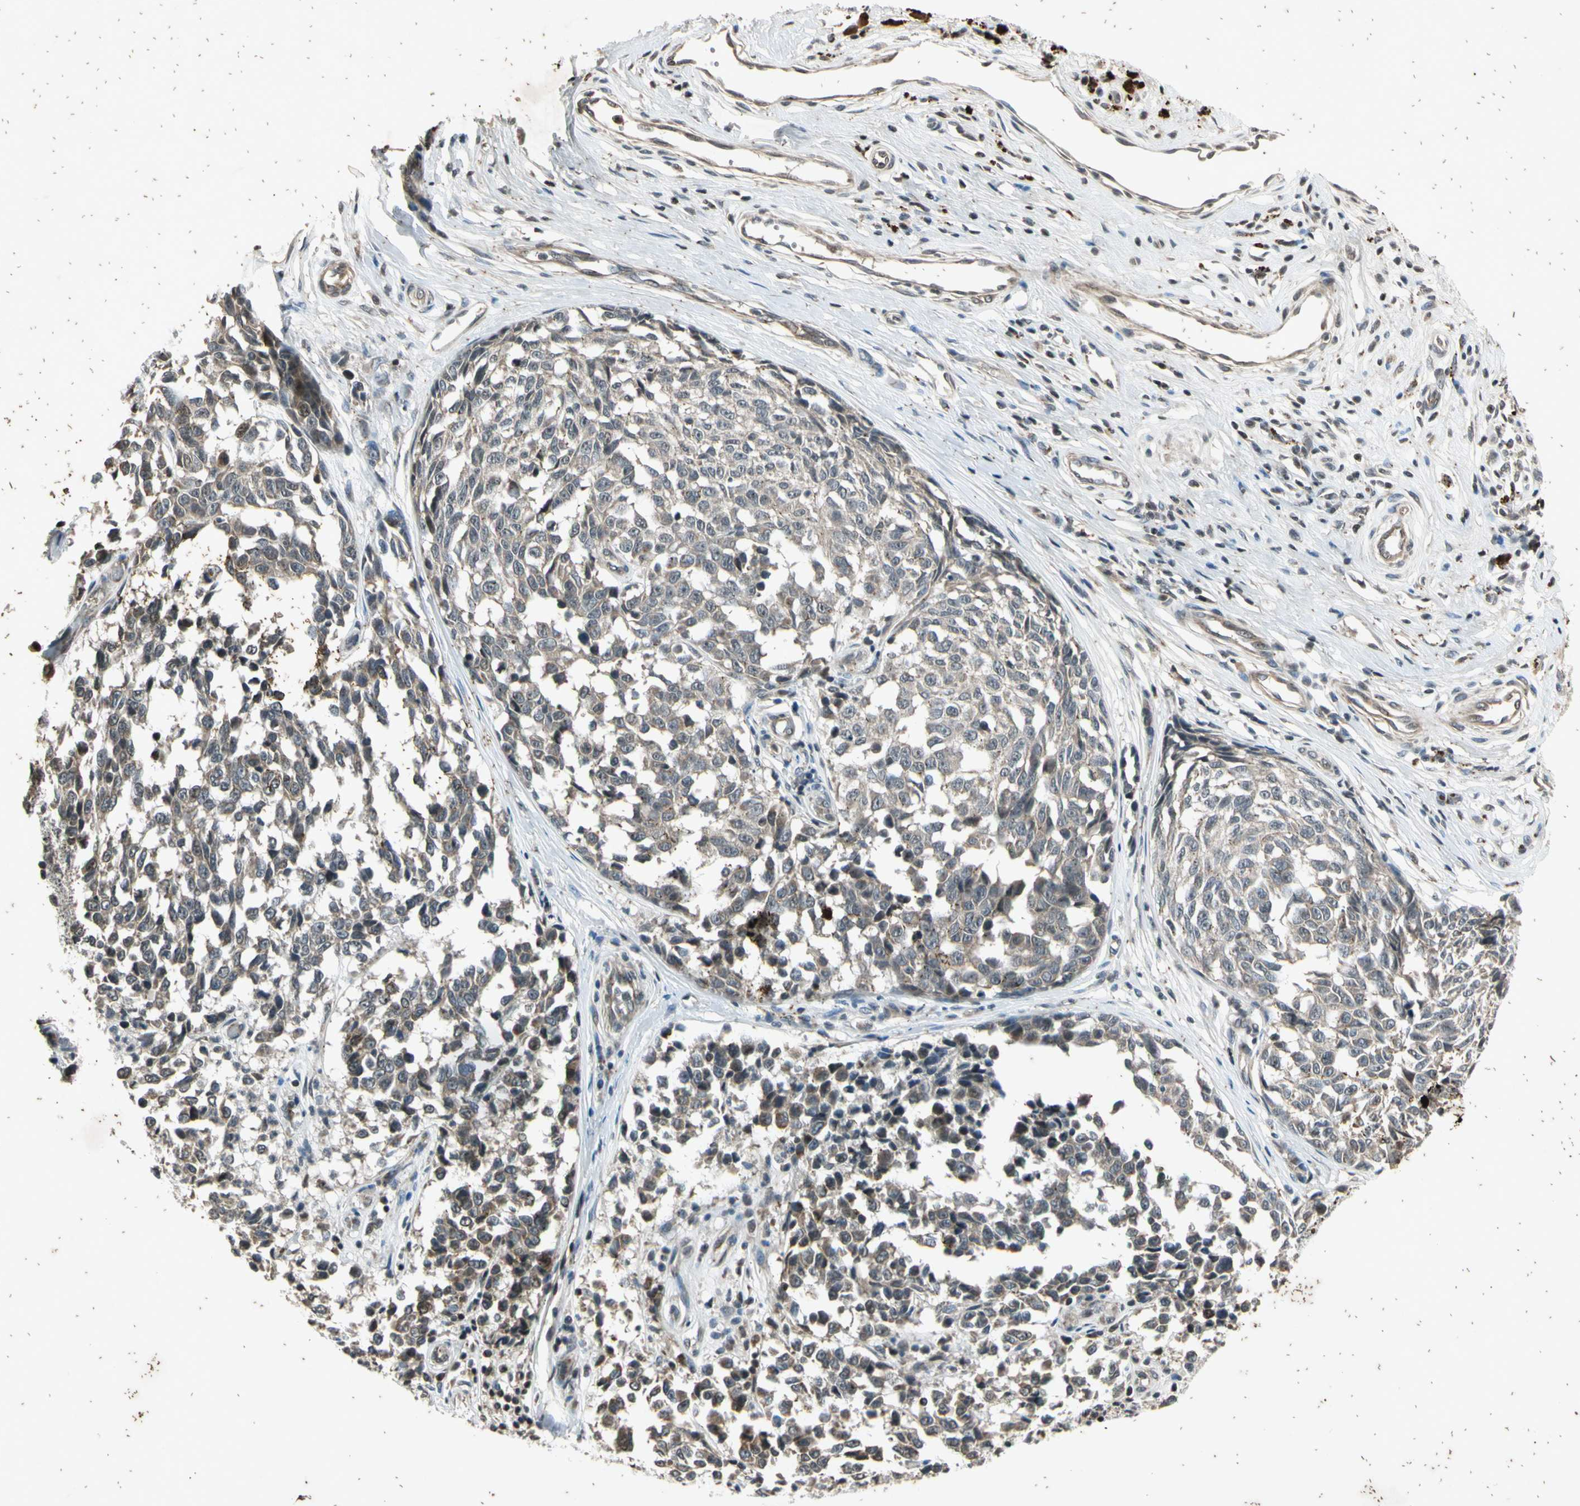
{"staining": {"intensity": "weak", "quantity": "25%-75%", "location": "cytoplasmic/membranous"}, "tissue": "melanoma", "cell_type": "Tumor cells", "image_type": "cancer", "snomed": [{"axis": "morphology", "description": "Malignant melanoma, NOS"}, {"axis": "topography", "description": "Skin"}], "caption": "Weak cytoplasmic/membranous positivity is identified in approximately 25%-75% of tumor cells in melanoma.", "gene": "EFNB2", "patient": {"sex": "female", "age": 64}}